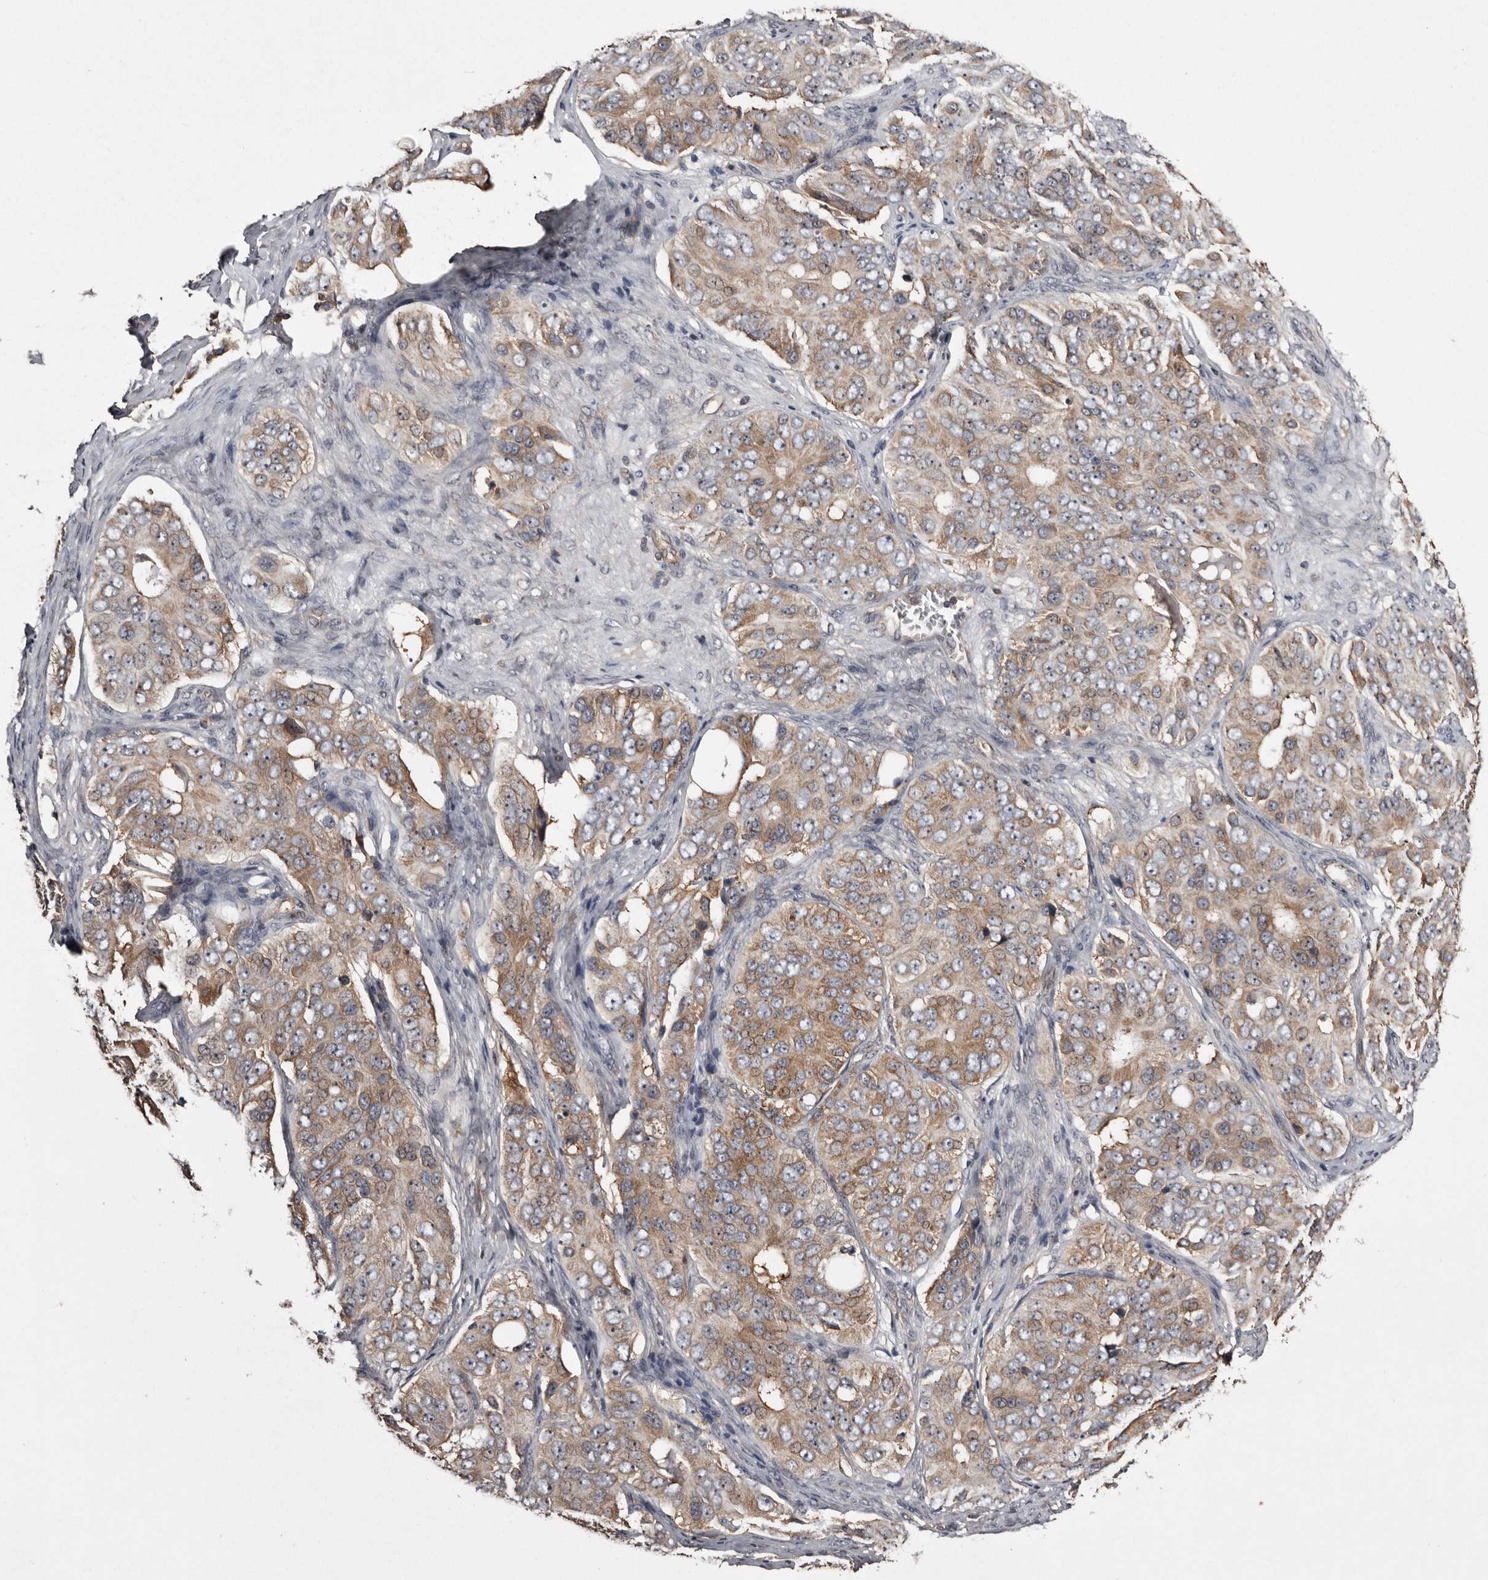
{"staining": {"intensity": "weak", "quantity": ">75%", "location": "cytoplasmic/membranous"}, "tissue": "ovarian cancer", "cell_type": "Tumor cells", "image_type": "cancer", "snomed": [{"axis": "morphology", "description": "Carcinoma, endometroid"}, {"axis": "topography", "description": "Ovary"}], "caption": "DAB immunohistochemical staining of human ovarian endometroid carcinoma demonstrates weak cytoplasmic/membranous protein staining in approximately >75% of tumor cells.", "gene": "DARS1", "patient": {"sex": "female", "age": 51}}